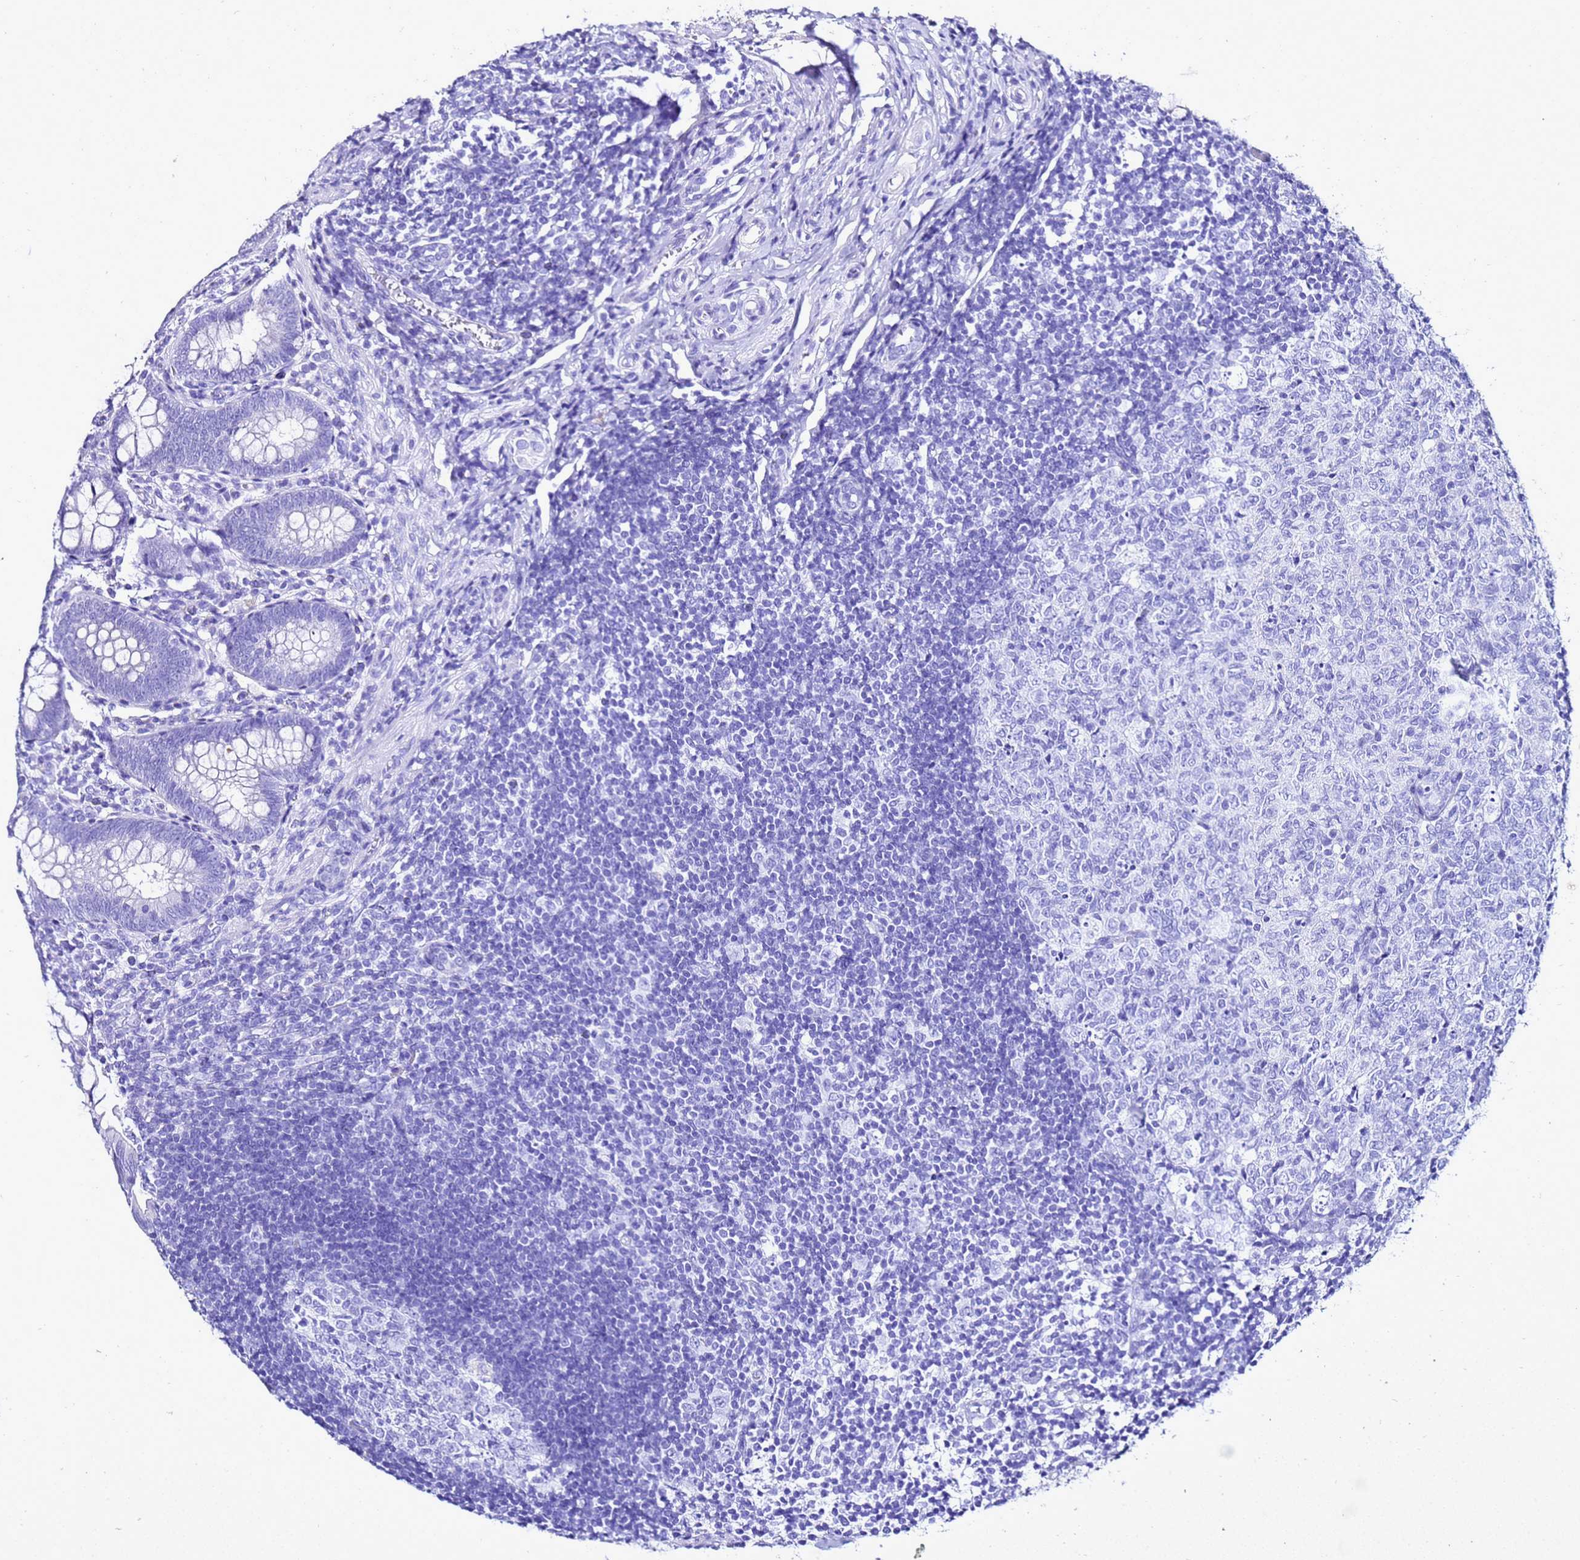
{"staining": {"intensity": "negative", "quantity": "none", "location": "none"}, "tissue": "appendix", "cell_type": "Glandular cells", "image_type": "normal", "snomed": [{"axis": "morphology", "description": "Normal tissue, NOS"}, {"axis": "topography", "description": "Appendix"}], "caption": "This photomicrograph is of unremarkable appendix stained with IHC to label a protein in brown with the nuclei are counter-stained blue. There is no staining in glandular cells. (DAB immunohistochemistry (IHC) with hematoxylin counter stain).", "gene": "LIPF", "patient": {"sex": "male", "age": 14}}